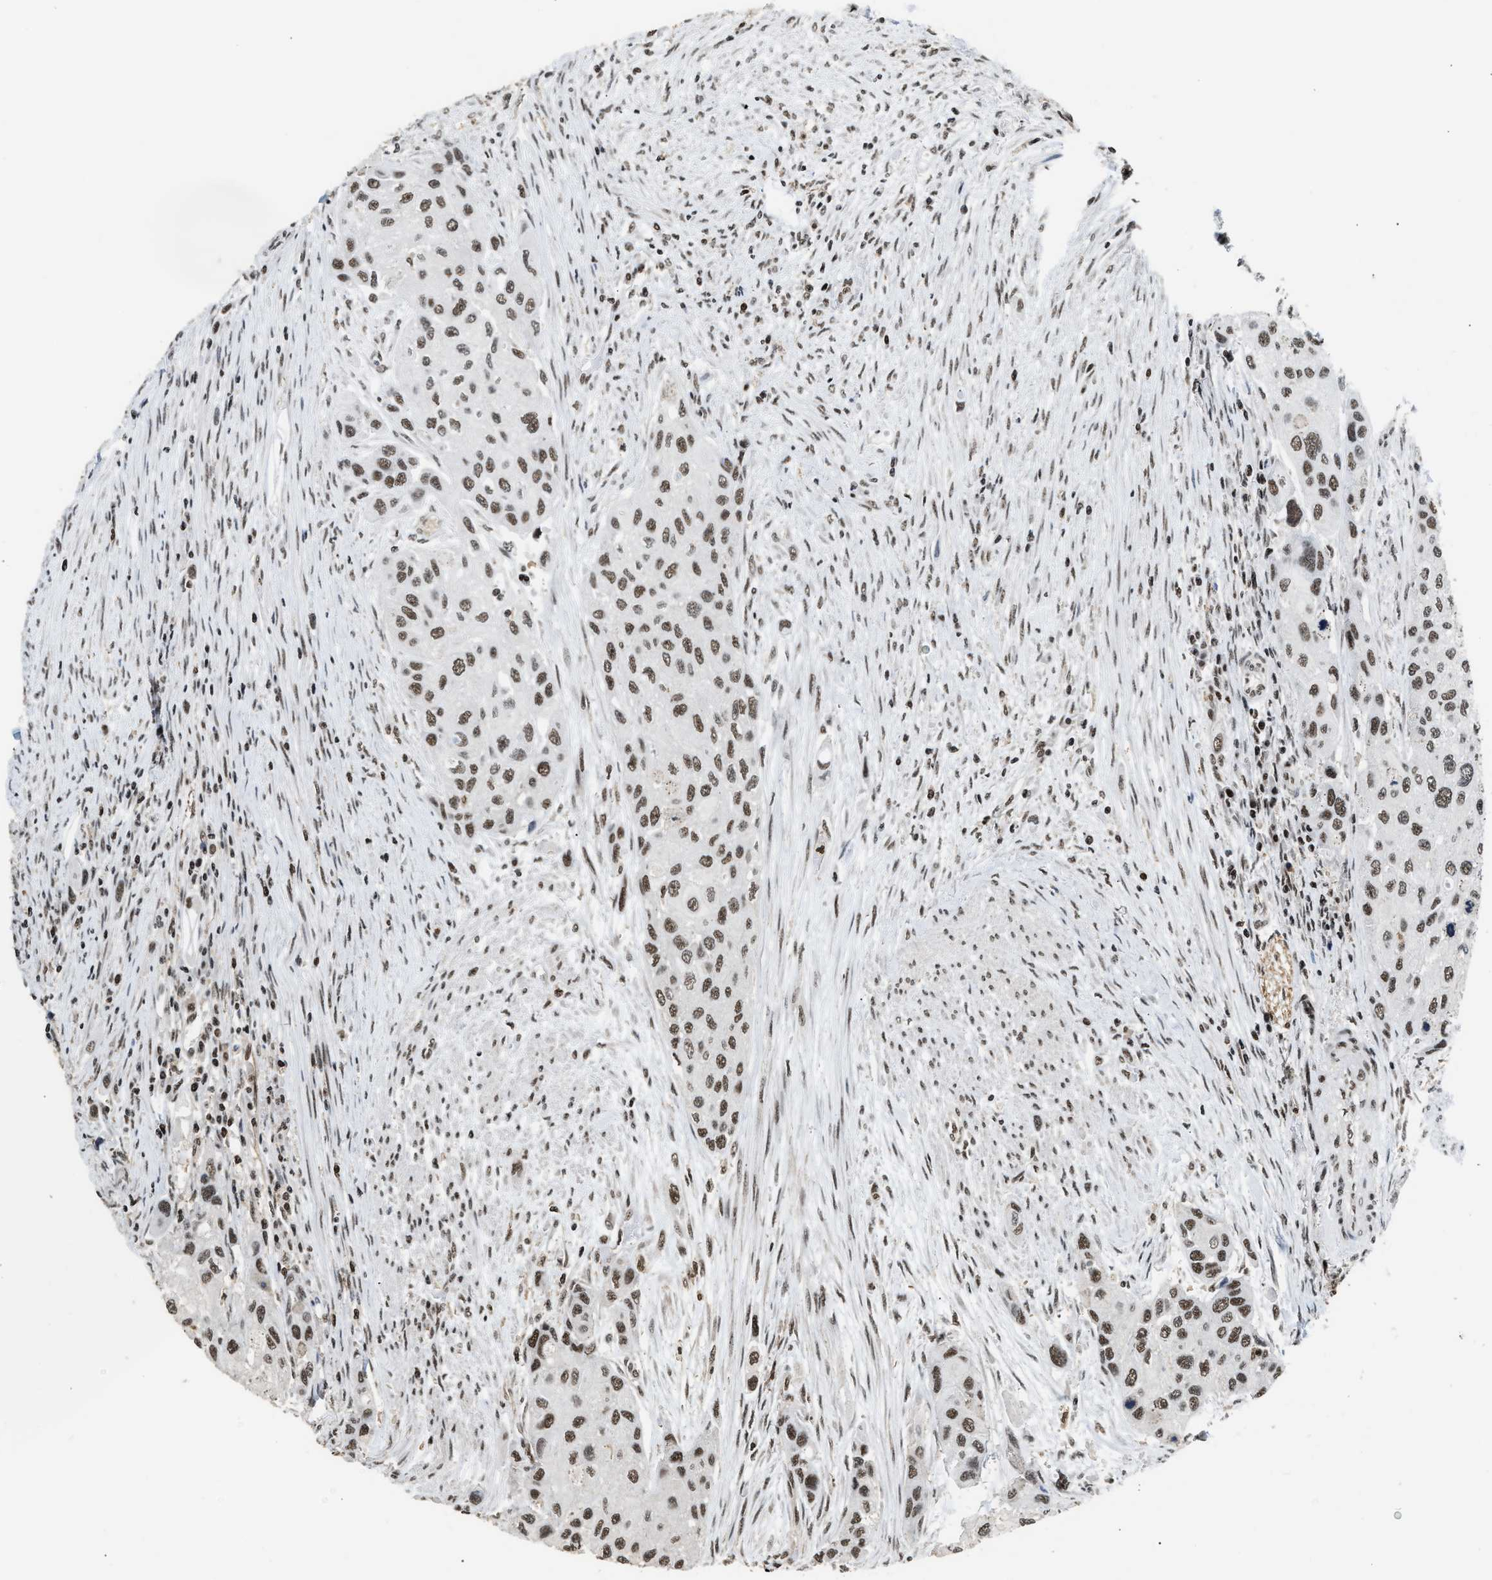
{"staining": {"intensity": "moderate", "quantity": ">75%", "location": "nuclear"}, "tissue": "urothelial cancer", "cell_type": "Tumor cells", "image_type": "cancer", "snomed": [{"axis": "morphology", "description": "Urothelial carcinoma, High grade"}, {"axis": "topography", "description": "Urinary bladder"}], "caption": "An immunohistochemistry (IHC) micrograph of neoplastic tissue is shown. Protein staining in brown labels moderate nuclear positivity in urothelial cancer within tumor cells.", "gene": "RAD21", "patient": {"sex": "female", "age": 56}}